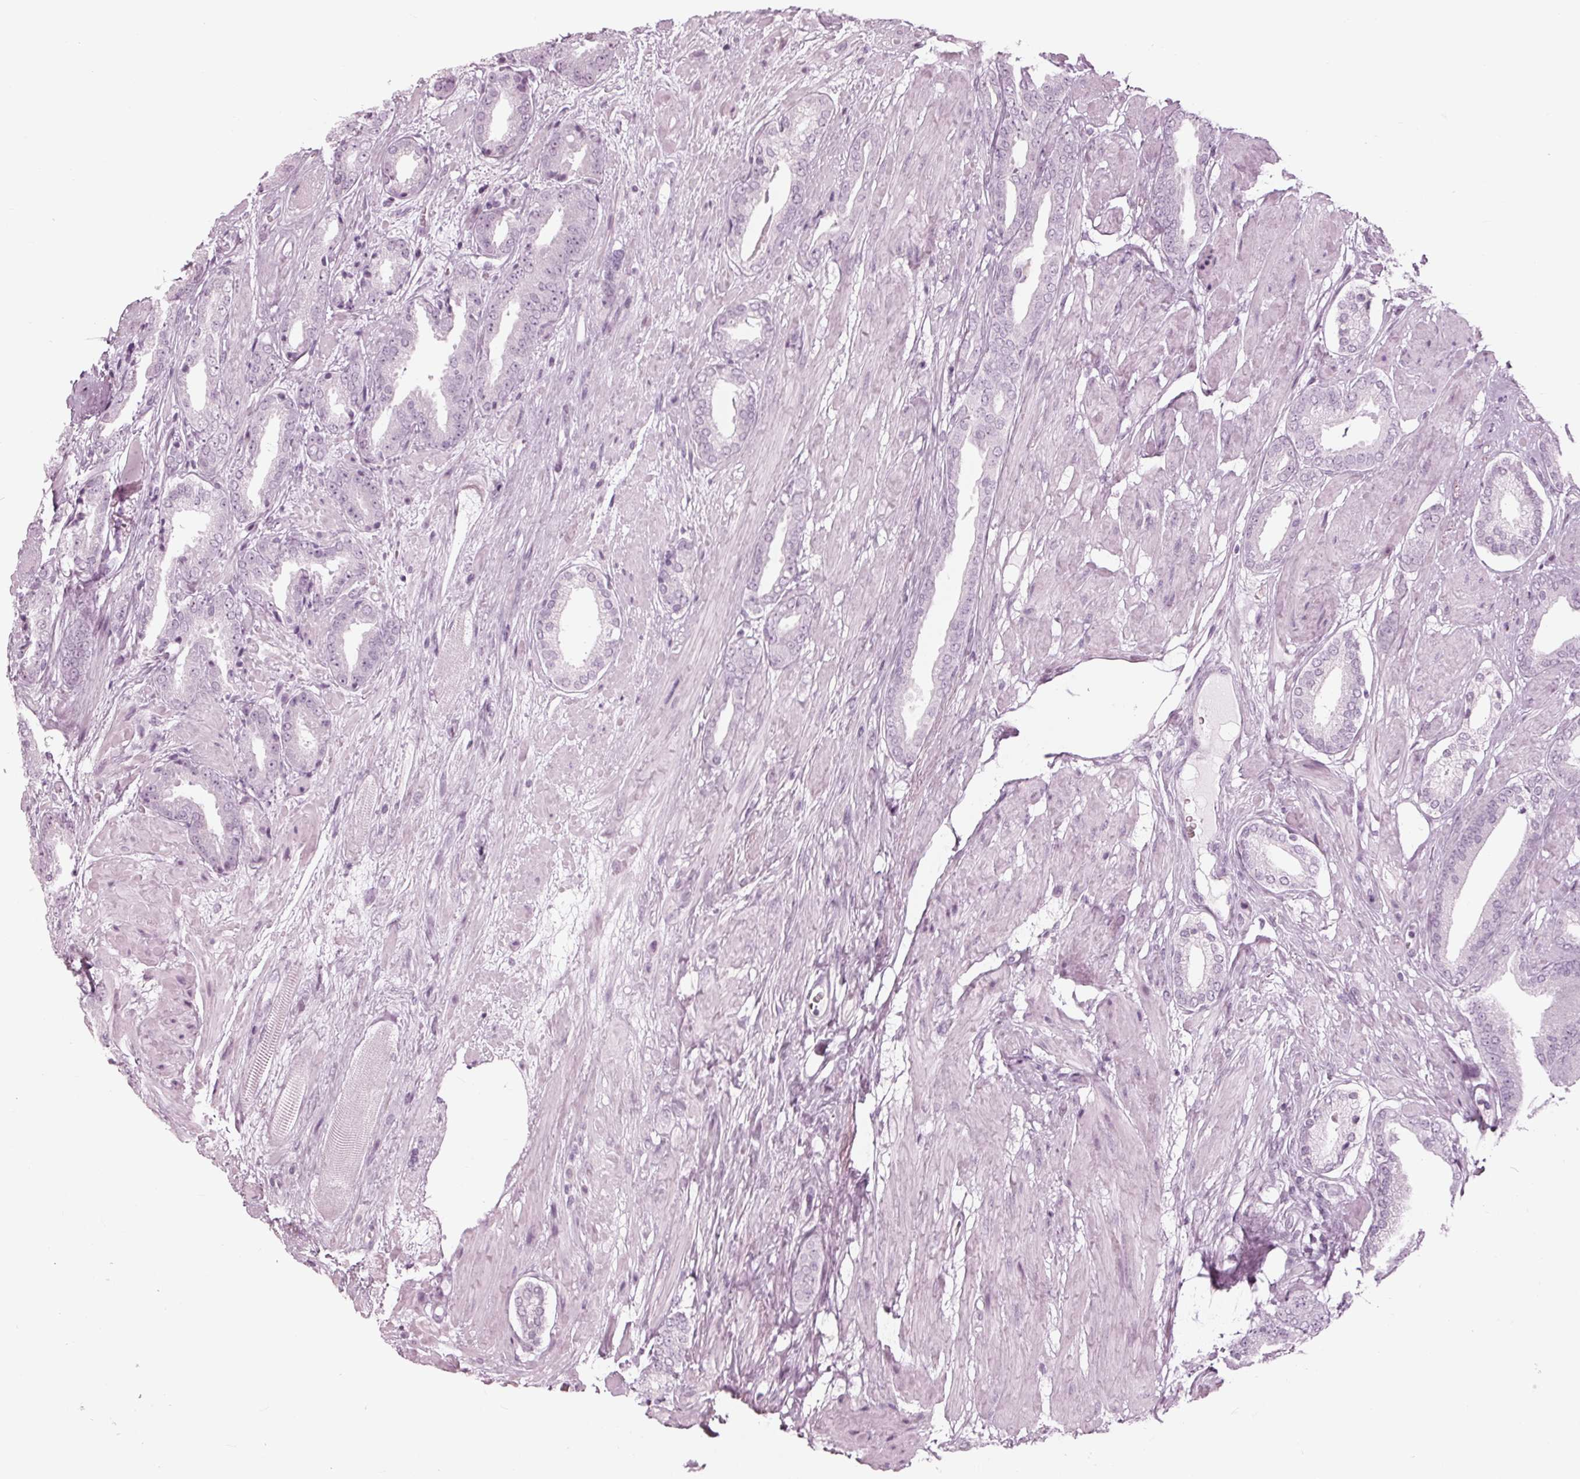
{"staining": {"intensity": "negative", "quantity": "none", "location": "none"}, "tissue": "prostate cancer", "cell_type": "Tumor cells", "image_type": "cancer", "snomed": [{"axis": "morphology", "description": "Adenocarcinoma, High grade"}, {"axis": "topography", "description": "Prostate"}], "caption": "Immunohistochemistry image of neoplastic tissue: prostate cancer (adenocarcinoma (high-grade)) stained with DAB (3,3'-diaminobenzidine) exhibits no significant protein positivity in tumor cells.", "gene": "KRT28", "patient": {"sex": "male", "age": 56}}